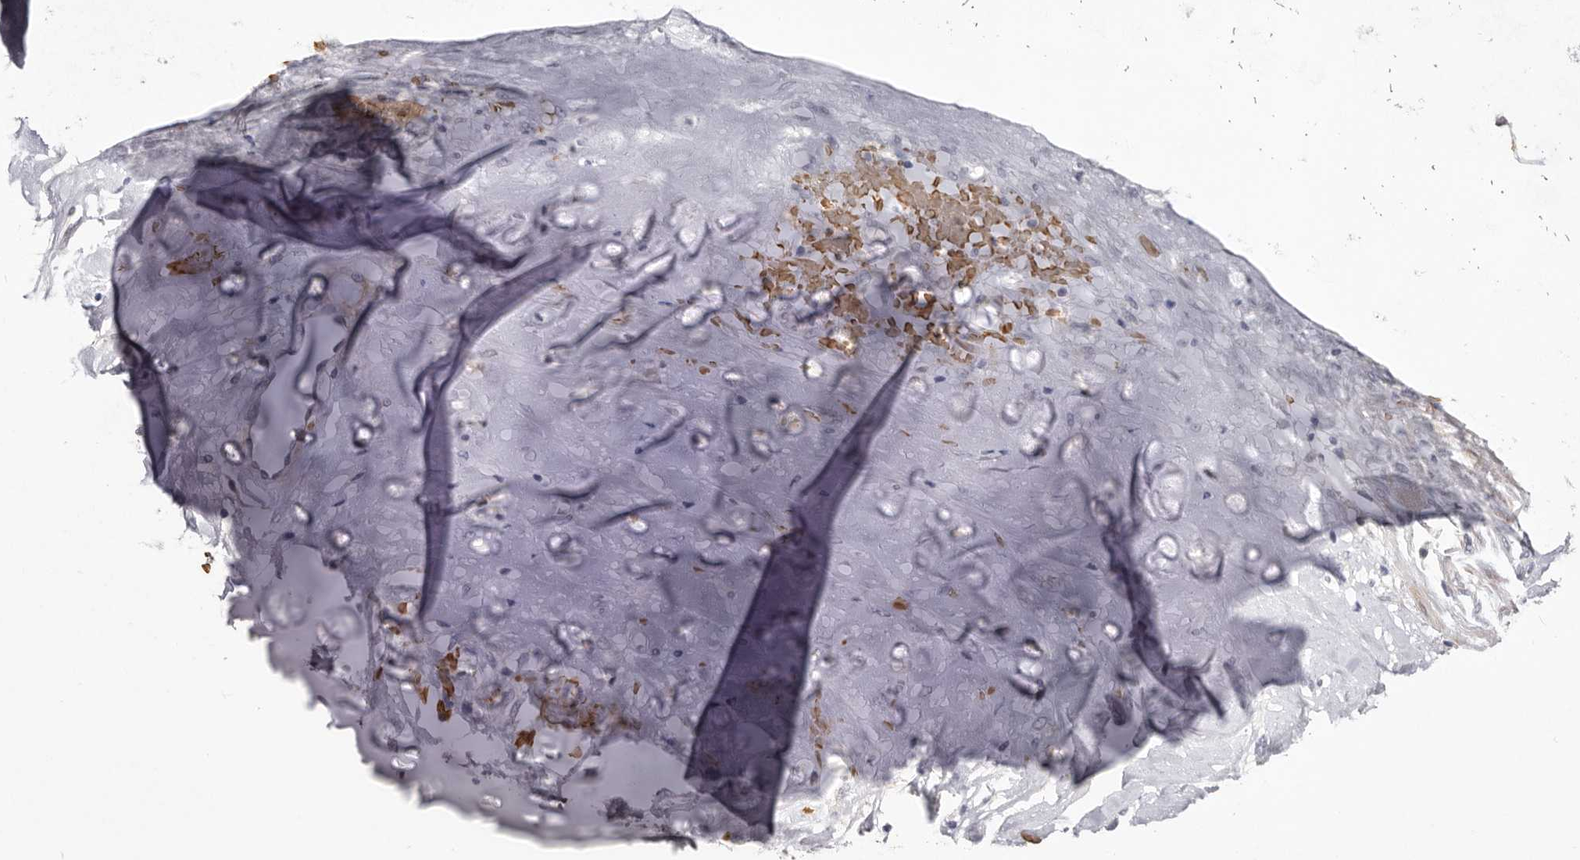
{"staining": {"intensity": "negative", "quantity": "none", "location": "none"}, "tissue": "adipose tissue", "cell_type": "Adipocytes", "image_type": "normal", "snomed": [{"axis": "morphology", "description": "Normal tissue, NOS"}, {"axis": "morphology", "description": "Basal cell carcinoma"}, {"axis": "topography", "description": "Cartilage tissue"}, {"axis": "topography", "description": "Nasopharynx"}, {"axis": "topography", "description": "Oral tissue"}], "caption": "DAB (3,3'-diaminobenzidine) immunohistochemical staining of unremarkable adipose tissue exhibits no significant expression in adipocytes. The staining is performed using DAB (3,3'-diaminobenzidine) brown chromogen with nuclei counter-stained in using hematoxylin.", "gene": "TNR", "patient": {"sex": "female", "age": 77}}